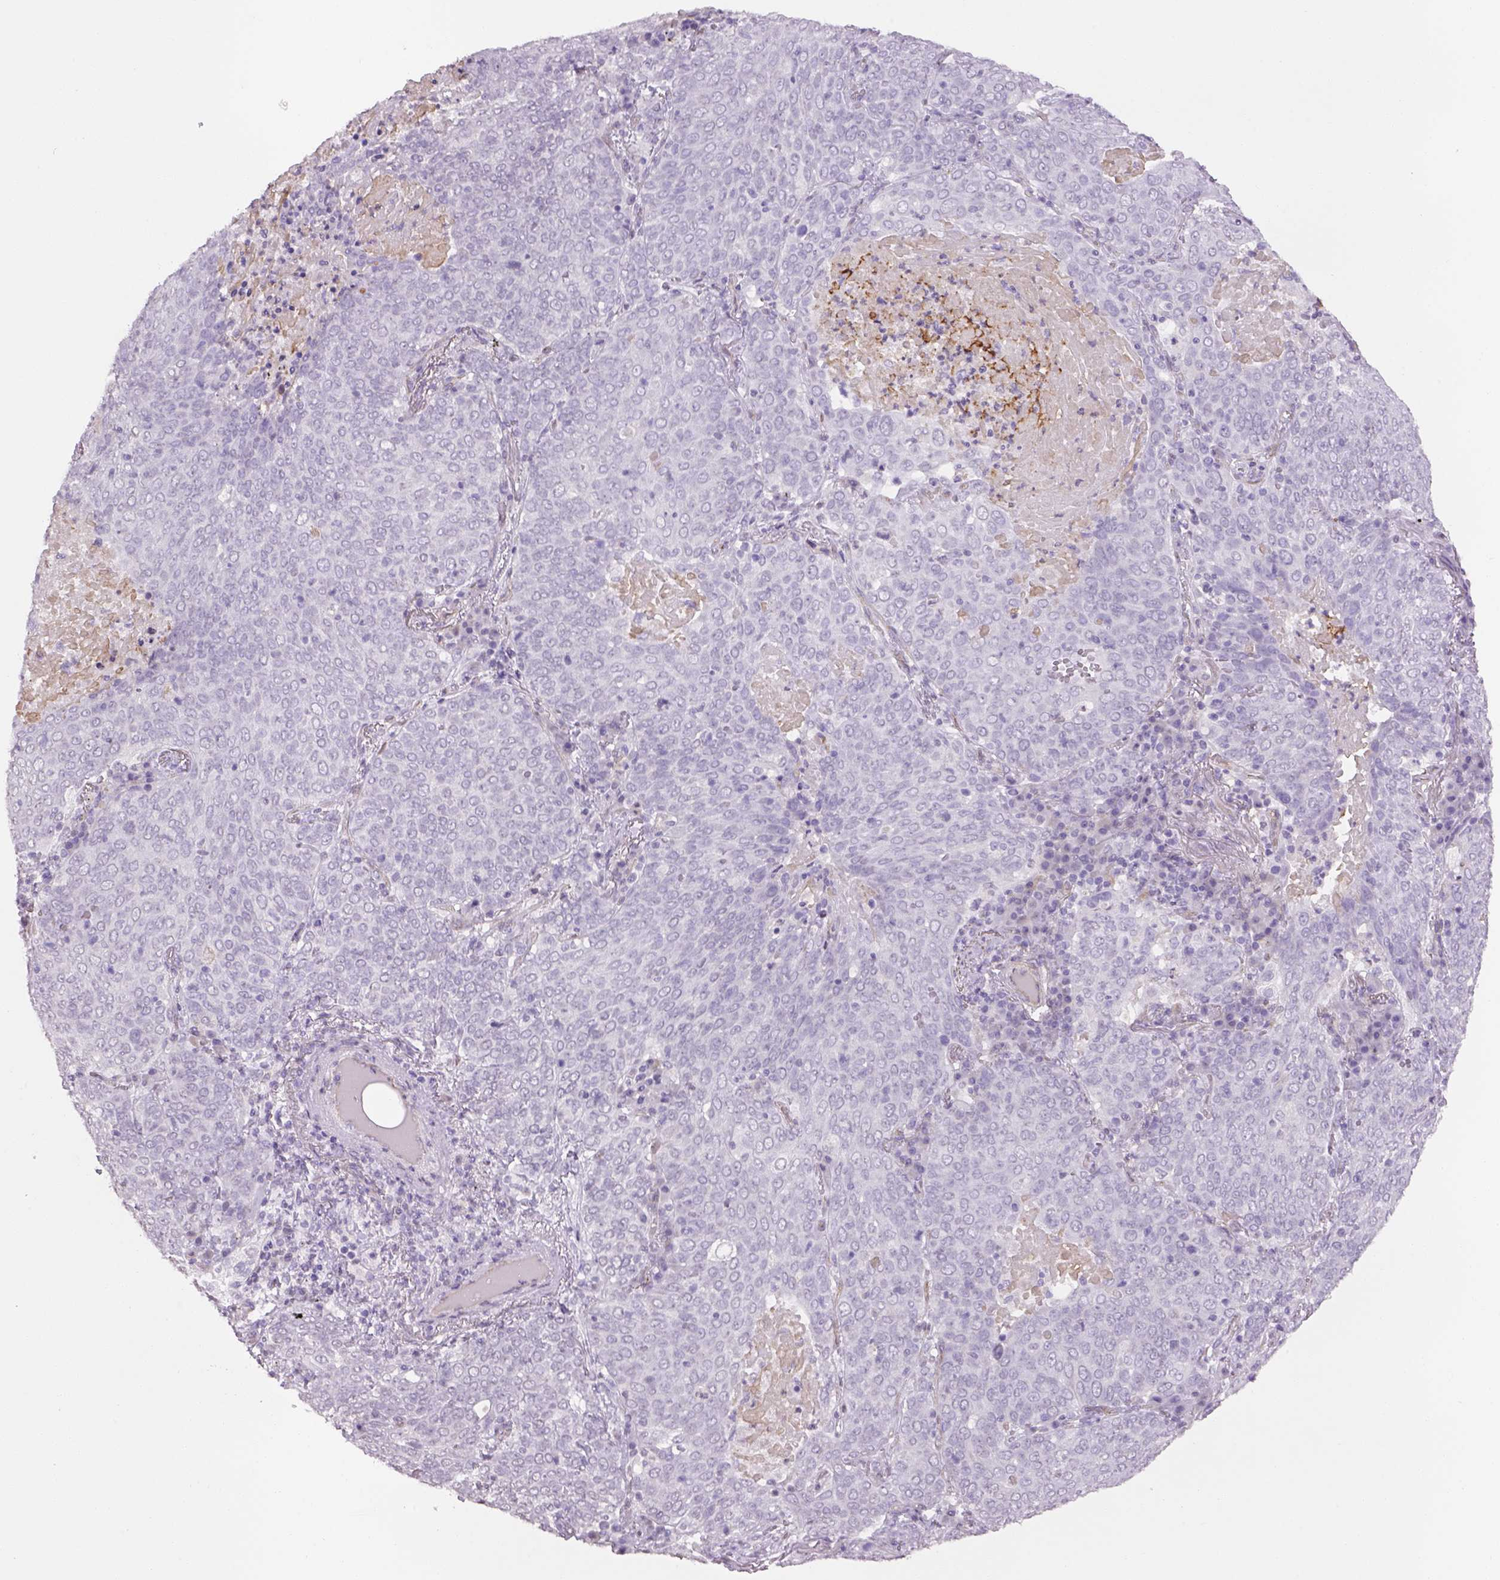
{"staining": {"intensity": "negative", "quantity": "none", "location": "none"}, "tissue": "lung cancer", "cell_type": "Tumor cells", "image_type": "cancer", "snomed": [{"axis": "morphology", "description": "Squamous cell carcinoma, NOS"}, {"axis": "topography", "description": "Lung"}], "caption": "Tumor cells are negative for brown protein staining in lung cancer (squamous cell carcinoma).", "gene": "PRRT1", "patient": {"sex": "male", "age": 82}}